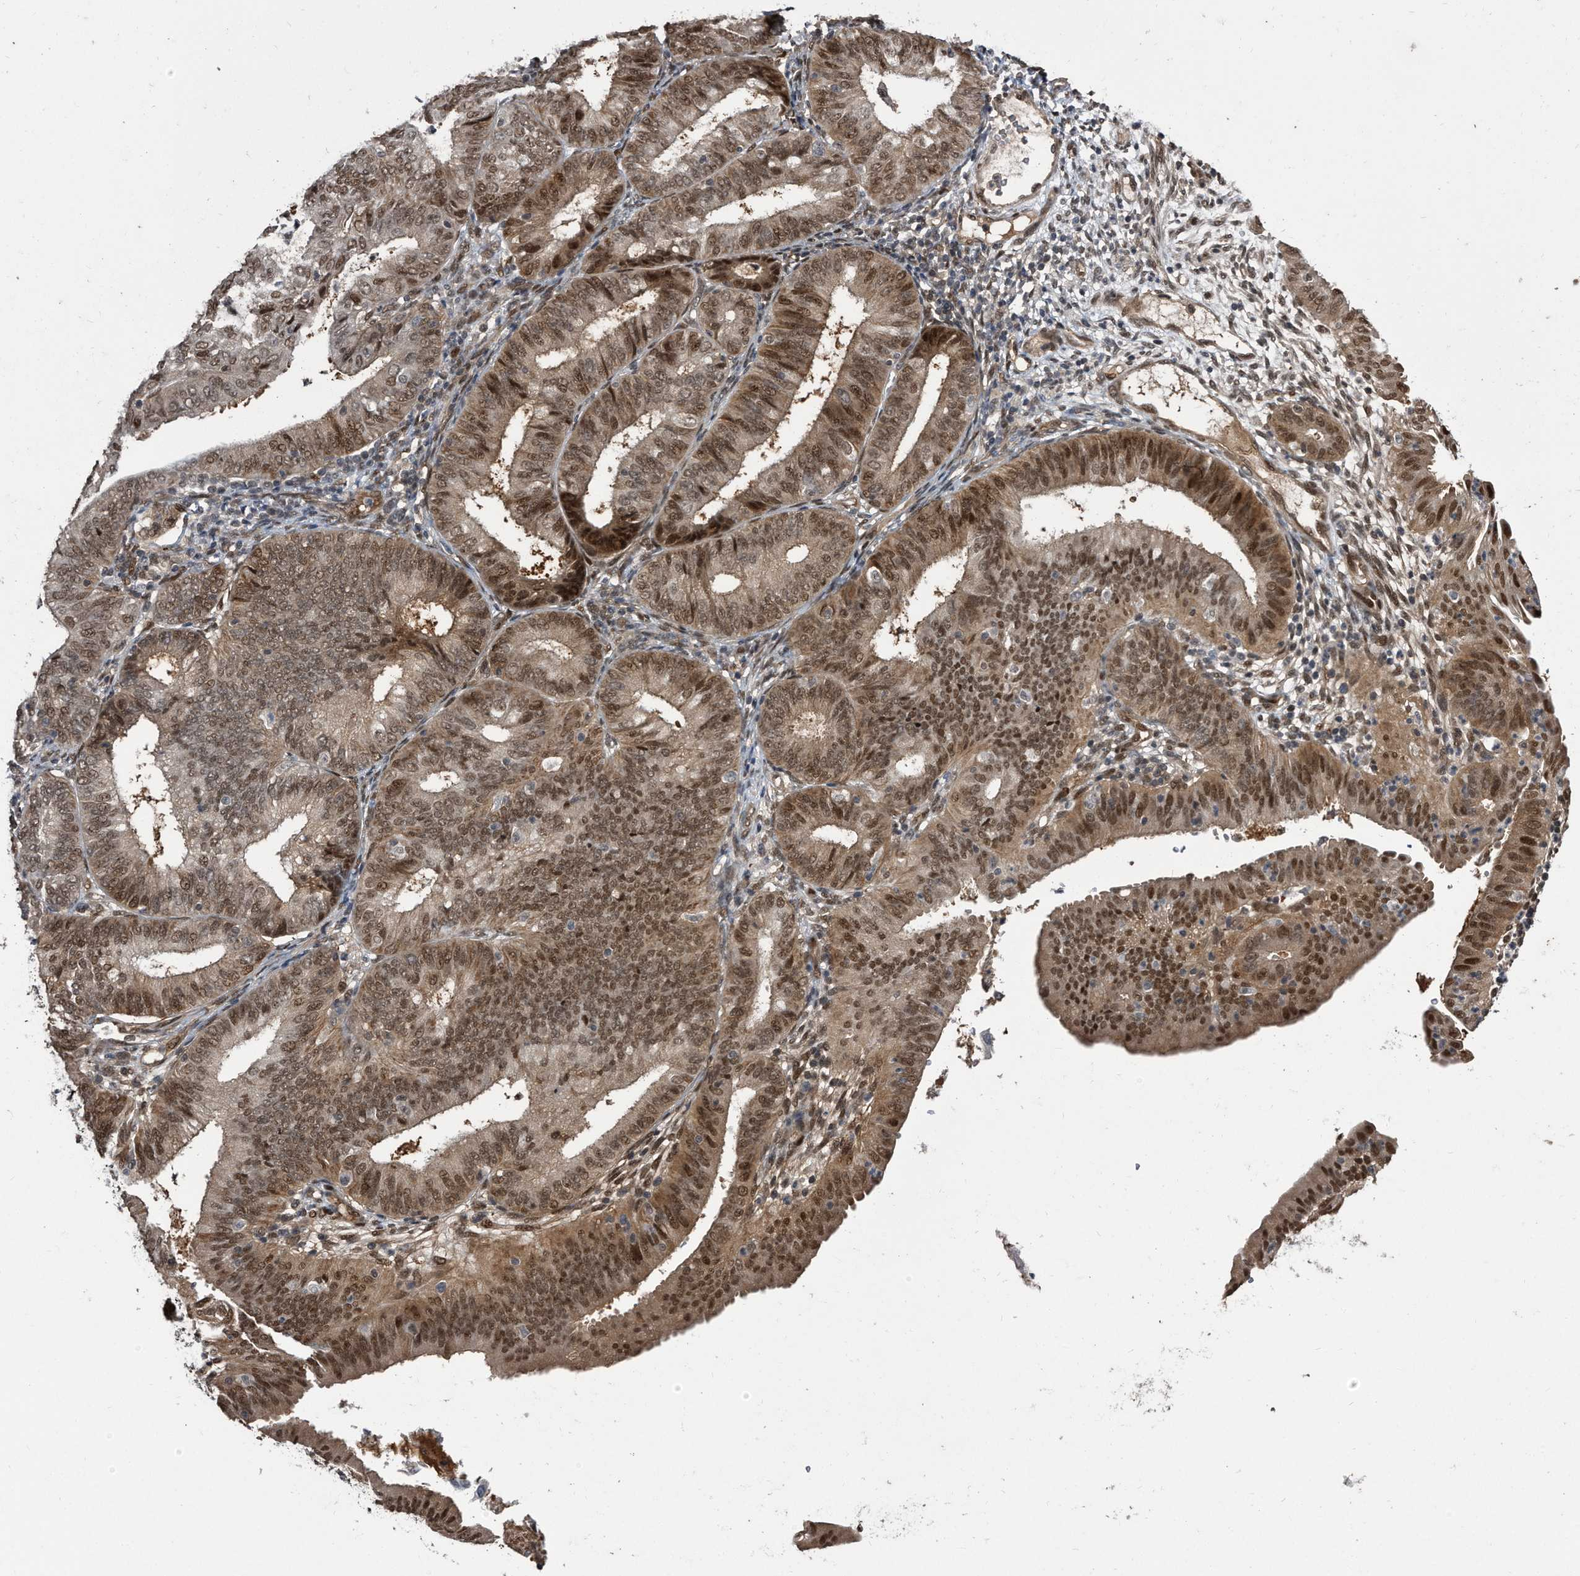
{"staining": {"intensity": "moderate", "quantity": ">75%", "location": "cytoplasmic/membranous,nuclear"}, "tissue": "endometrial cancer", "cell_type": "Tumor cells", "image_type": "cancer", "snomed": [{"axis": "morphology", "description": "Adenocarcinoma, NOS"}, {"axis": "topography", "description": "Endometrium"}], "caption": "Immunohistochemistry staining of endometrial cancer, which displays medium levels of moderate cytoplasmic/membranous and nuclear positivity in approximately >75% of tumor cells indicating moderate cytoplasmic/membranous and nuclear protein staining. The staining was performed using DAB (brown) for protein detection and nuclei were counterstained in hematoxylin (blue).", "gene": "RAD23B", "patient": {"sex": "female", "age": 51}}